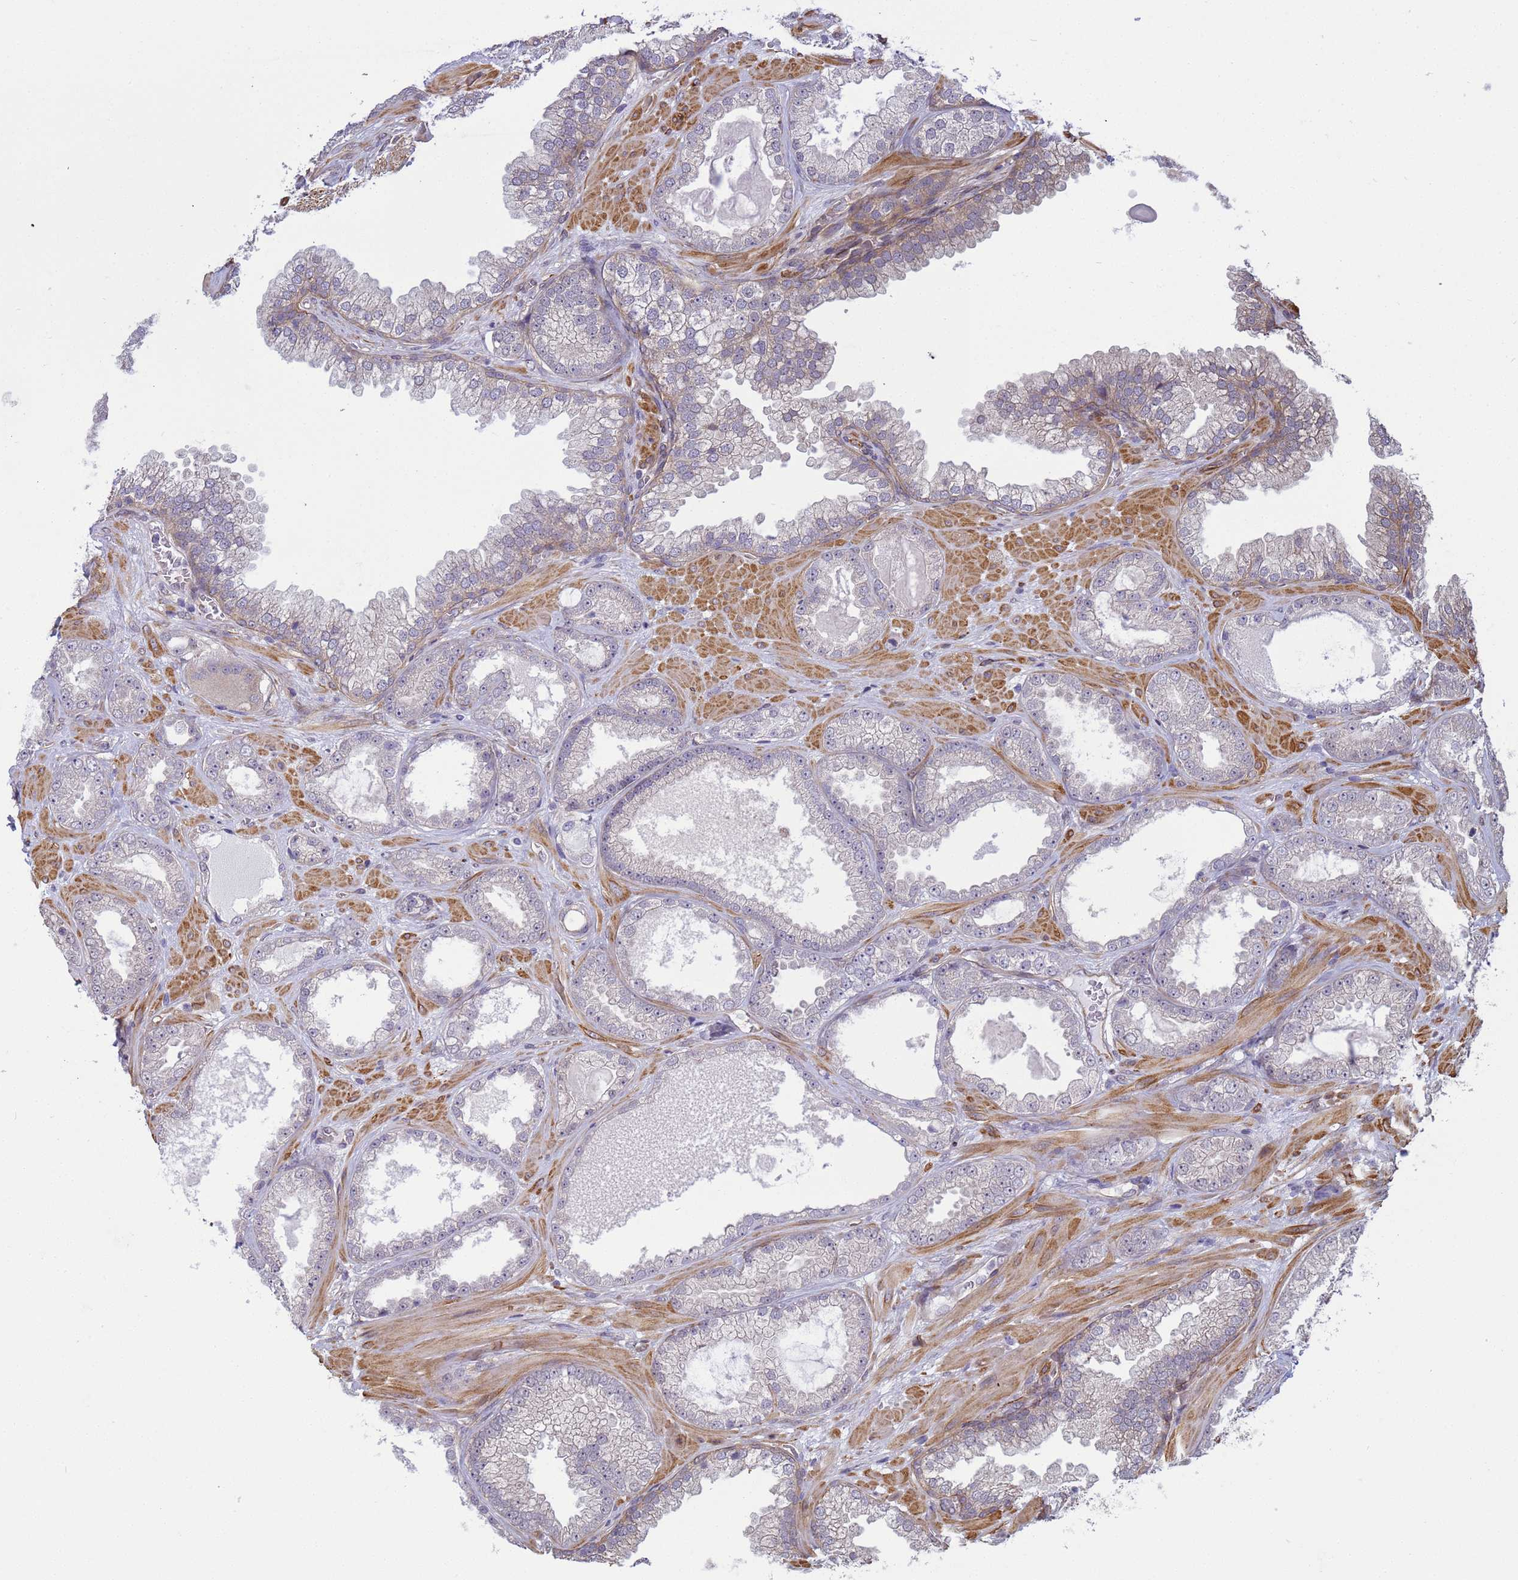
{"staining": {"intensity": "negative", "quantity": "none", "location": "none"}, "tissue": "prostate cancer", "cell_type": "Tumor cells", "image_type": "cancer", "snomed": [{"axis": "morphology", "description": "Adenocarcinoma, Low grade"}, {"axis": "topography", "description": "Prostate"}], "caption": "A histopathology image of human adenocarcinoma (low-grade) (prostate) is negative for staining in tumor cells. The staining was performed using DAB (3,3'-diaminobenzidine) to visualize the protein expression in brown, while the nuclei were stained in blue with hematoxylin (Magnification: 20x).", "gene": "ITGB4", "patient": {"sex": "male", "age": 57}}